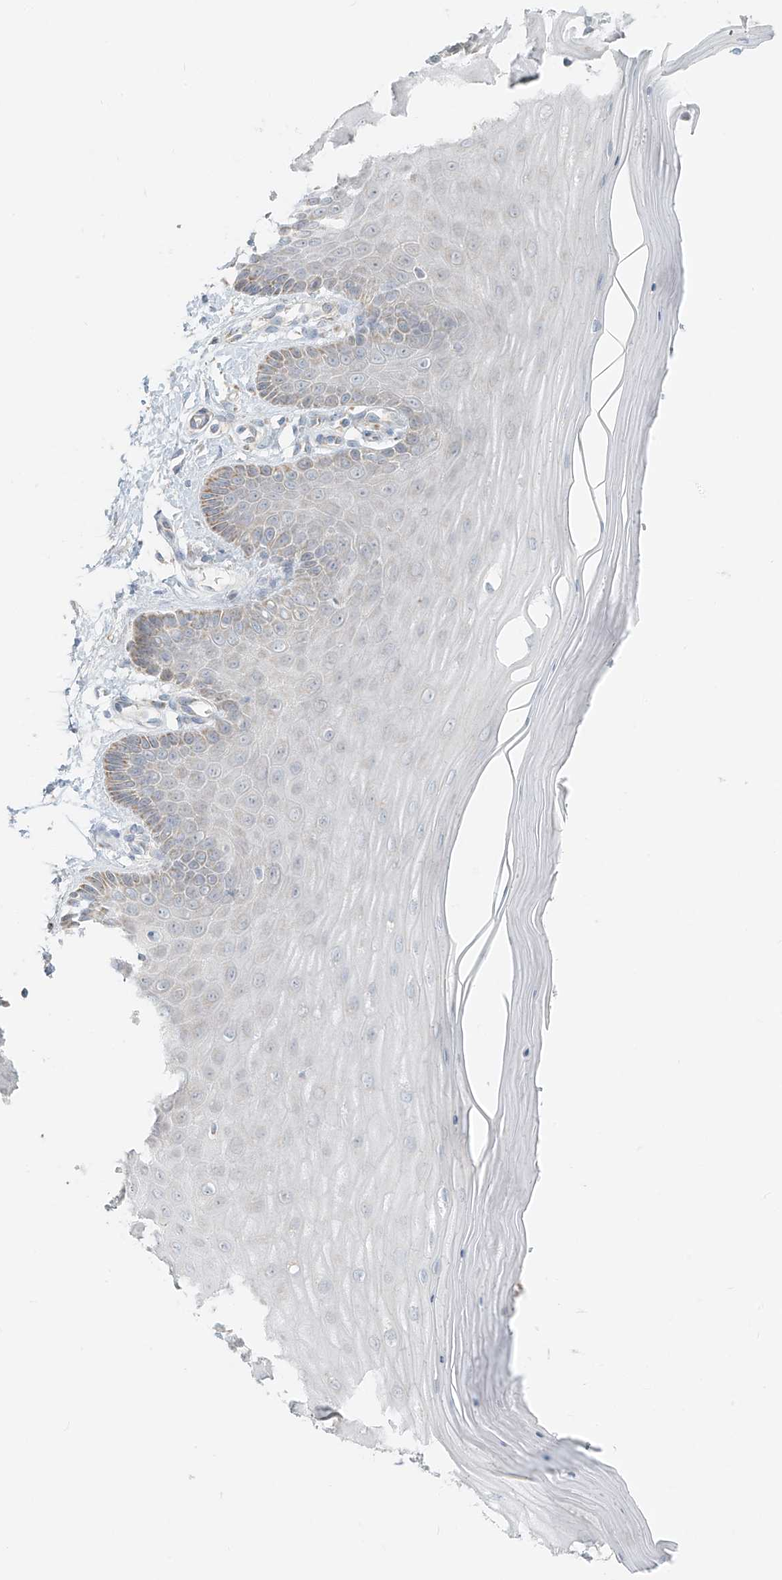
{"staining": {"intensity": "weak", "quantity": "25%-75%", "location": "cytoplasmic/membranous"}, "tissue": "cervix", "cell_type": "Glandular cells", "image_type": "normal", "snomed": [{"axis": "morphology", "description": "Normal tissue, NOS"}, {"axis": "topography", "description": "Cervix"}], "caption": "High-magnification brightfield microscopy of normal cervix stained with DAB (brown) and counterstained with hematoxylin (blue). glandular cells exhibit weak cytoplasmic/membranous expression is appreciated in about25%-75% of cells.", "gene": "UST", "patient": {"sex": "female", "age": 55}}